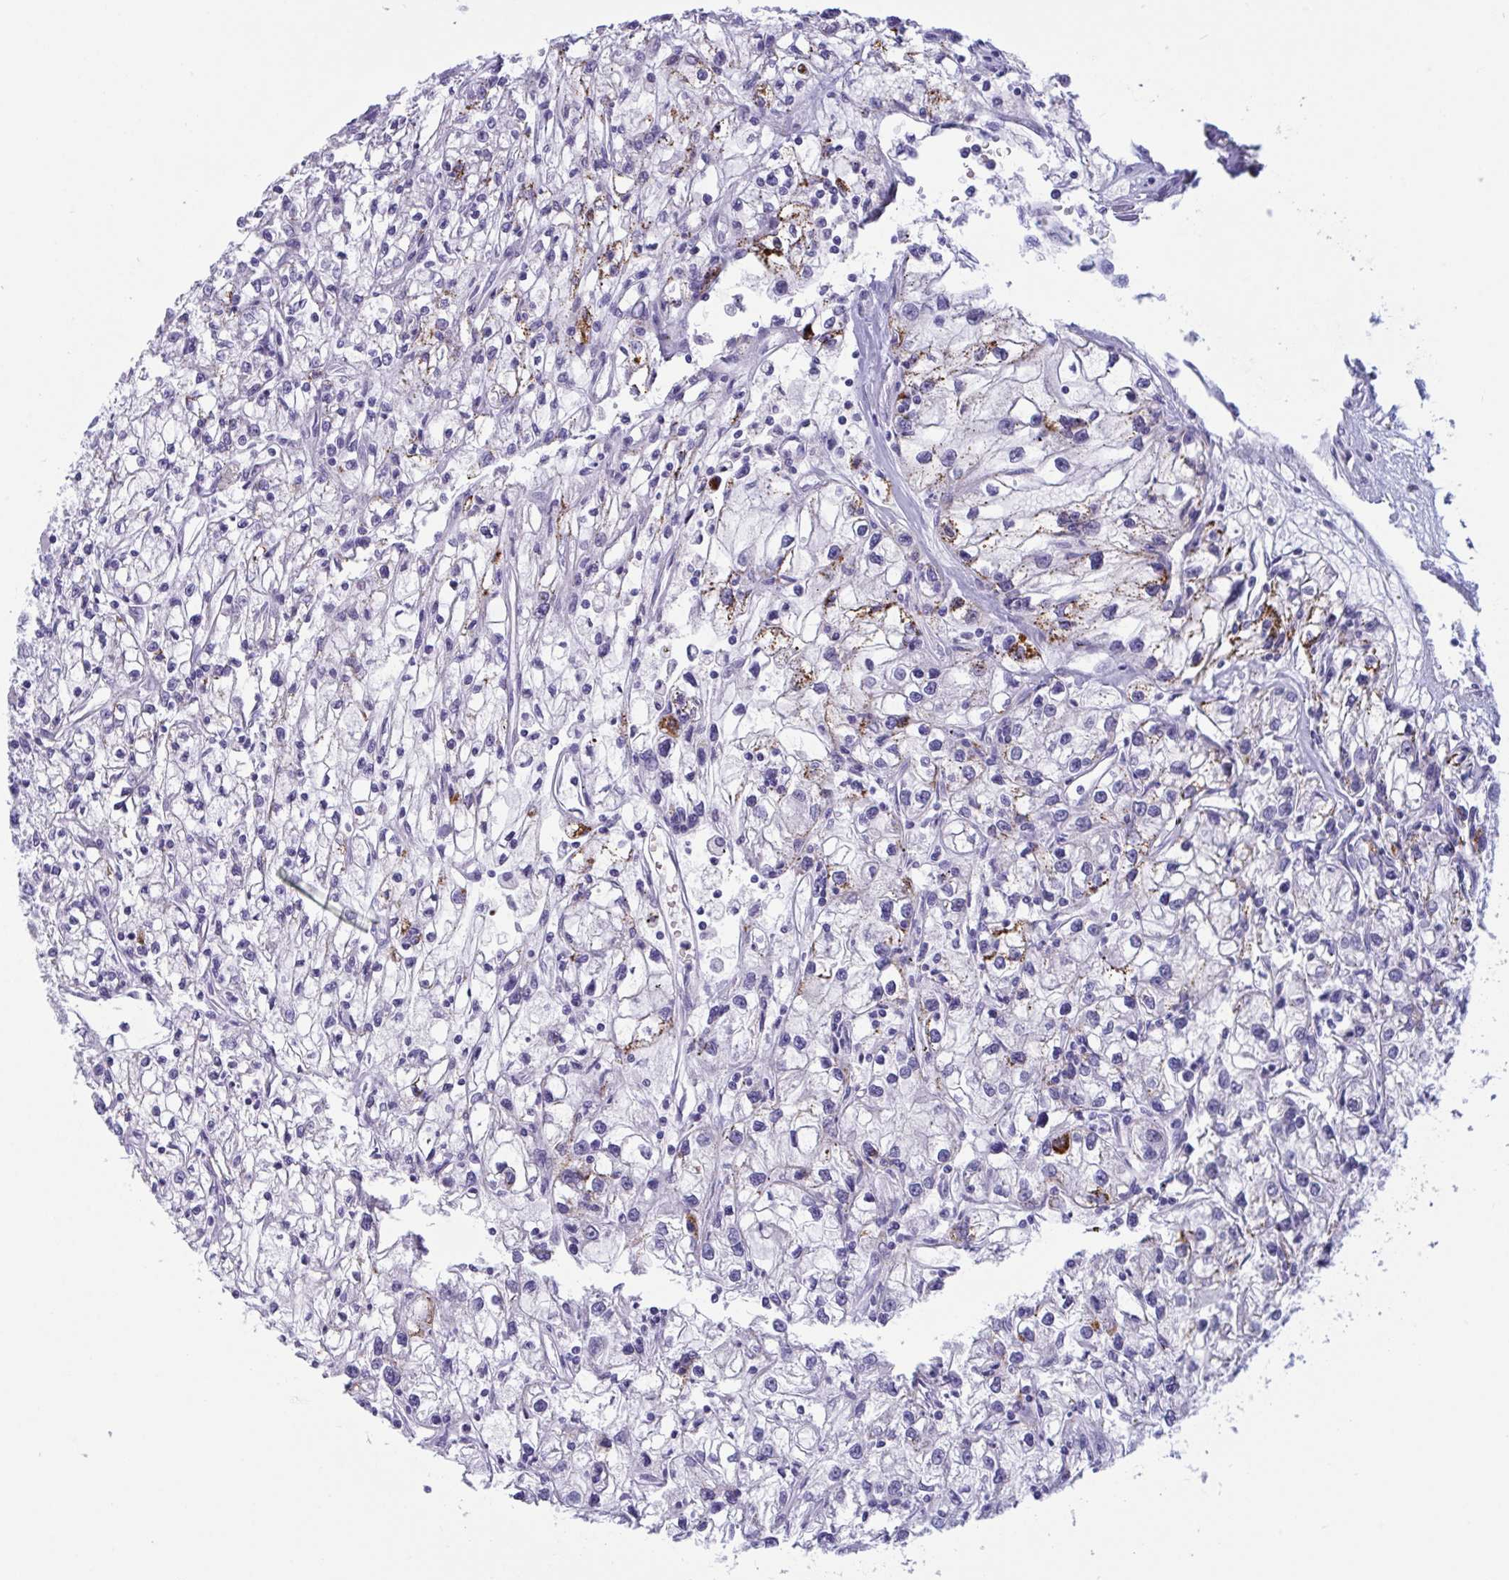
{"staining": {"intensity": "negative", "quantity": "none", "location": "none"}, "tissue": "renal cancer", "cell_type": "Tumor cells", "image_type": "cancer", "snomed": [{"axis": "morphology", "description": "Adenocarcinoma, NOS"}, {"axis": "topography", "description": "Kidney"}], "caption": "High power microscopy image of an immunohistochemistry (IHC) photomicrograph of renal adenocarcinoma, revealing no significant staining in tumor cells.", "gene": "OXLD1", "patient": {"sex": "female", "age": 59}}